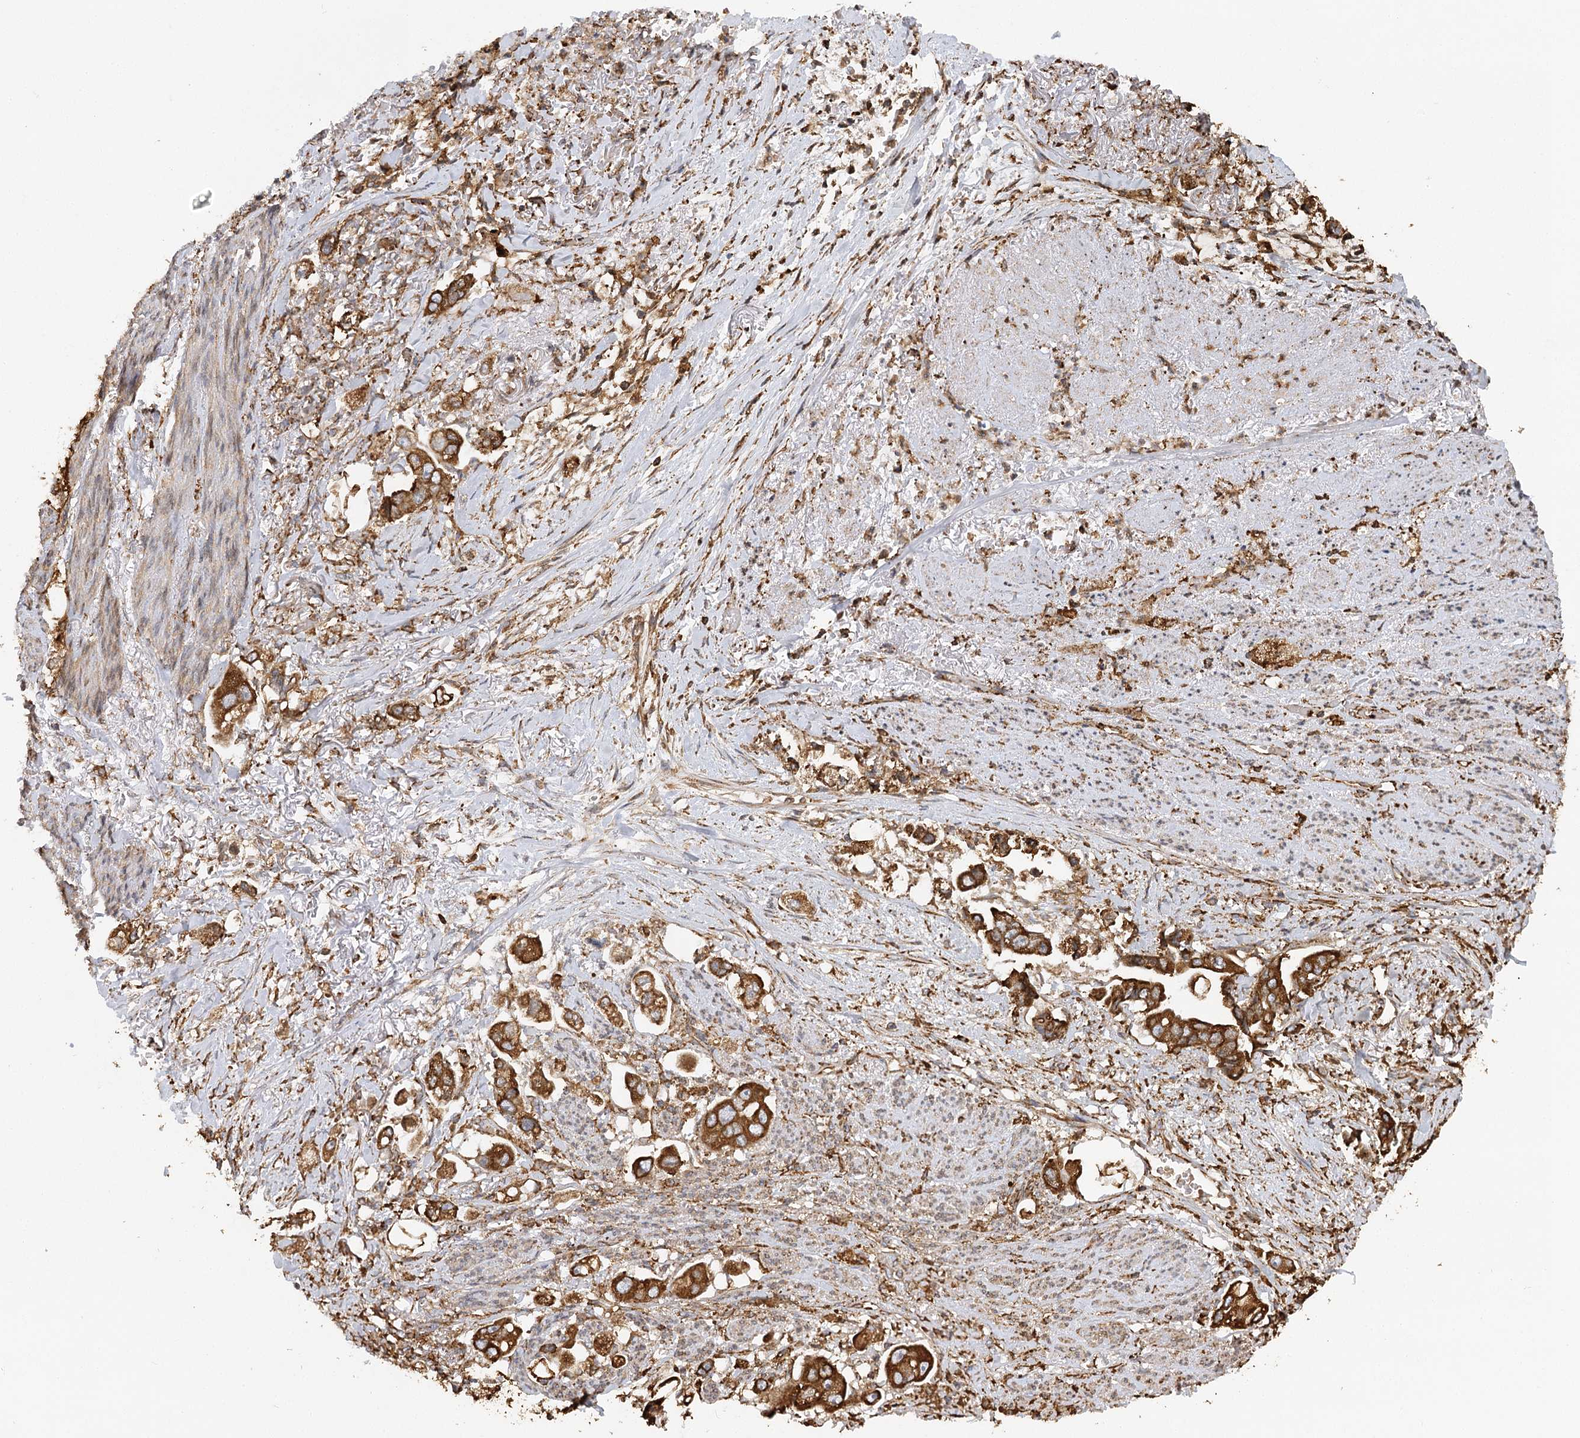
{"staining": {"intensity": "strong", "quantity": ">75%", "location": "cytoplasmic/membranous"}, "tissue": "stomach cancer", "cell_type": "Tumor cells", "image_type": "cancer", "snomed": [{"axis": "morphology", "description": "Adenocarcinoma, NOS"}, {"axis": "topography", "description": "Stomach"}], "caption": "This is a histology image of immunohistochemistry staining of adenocarcinoma (stomach), which shows strong staining in the cytoplasmic/membranous of tumor cells.", "gene": "ACAP2", "patient": {"sex": "male", "age": 62}}